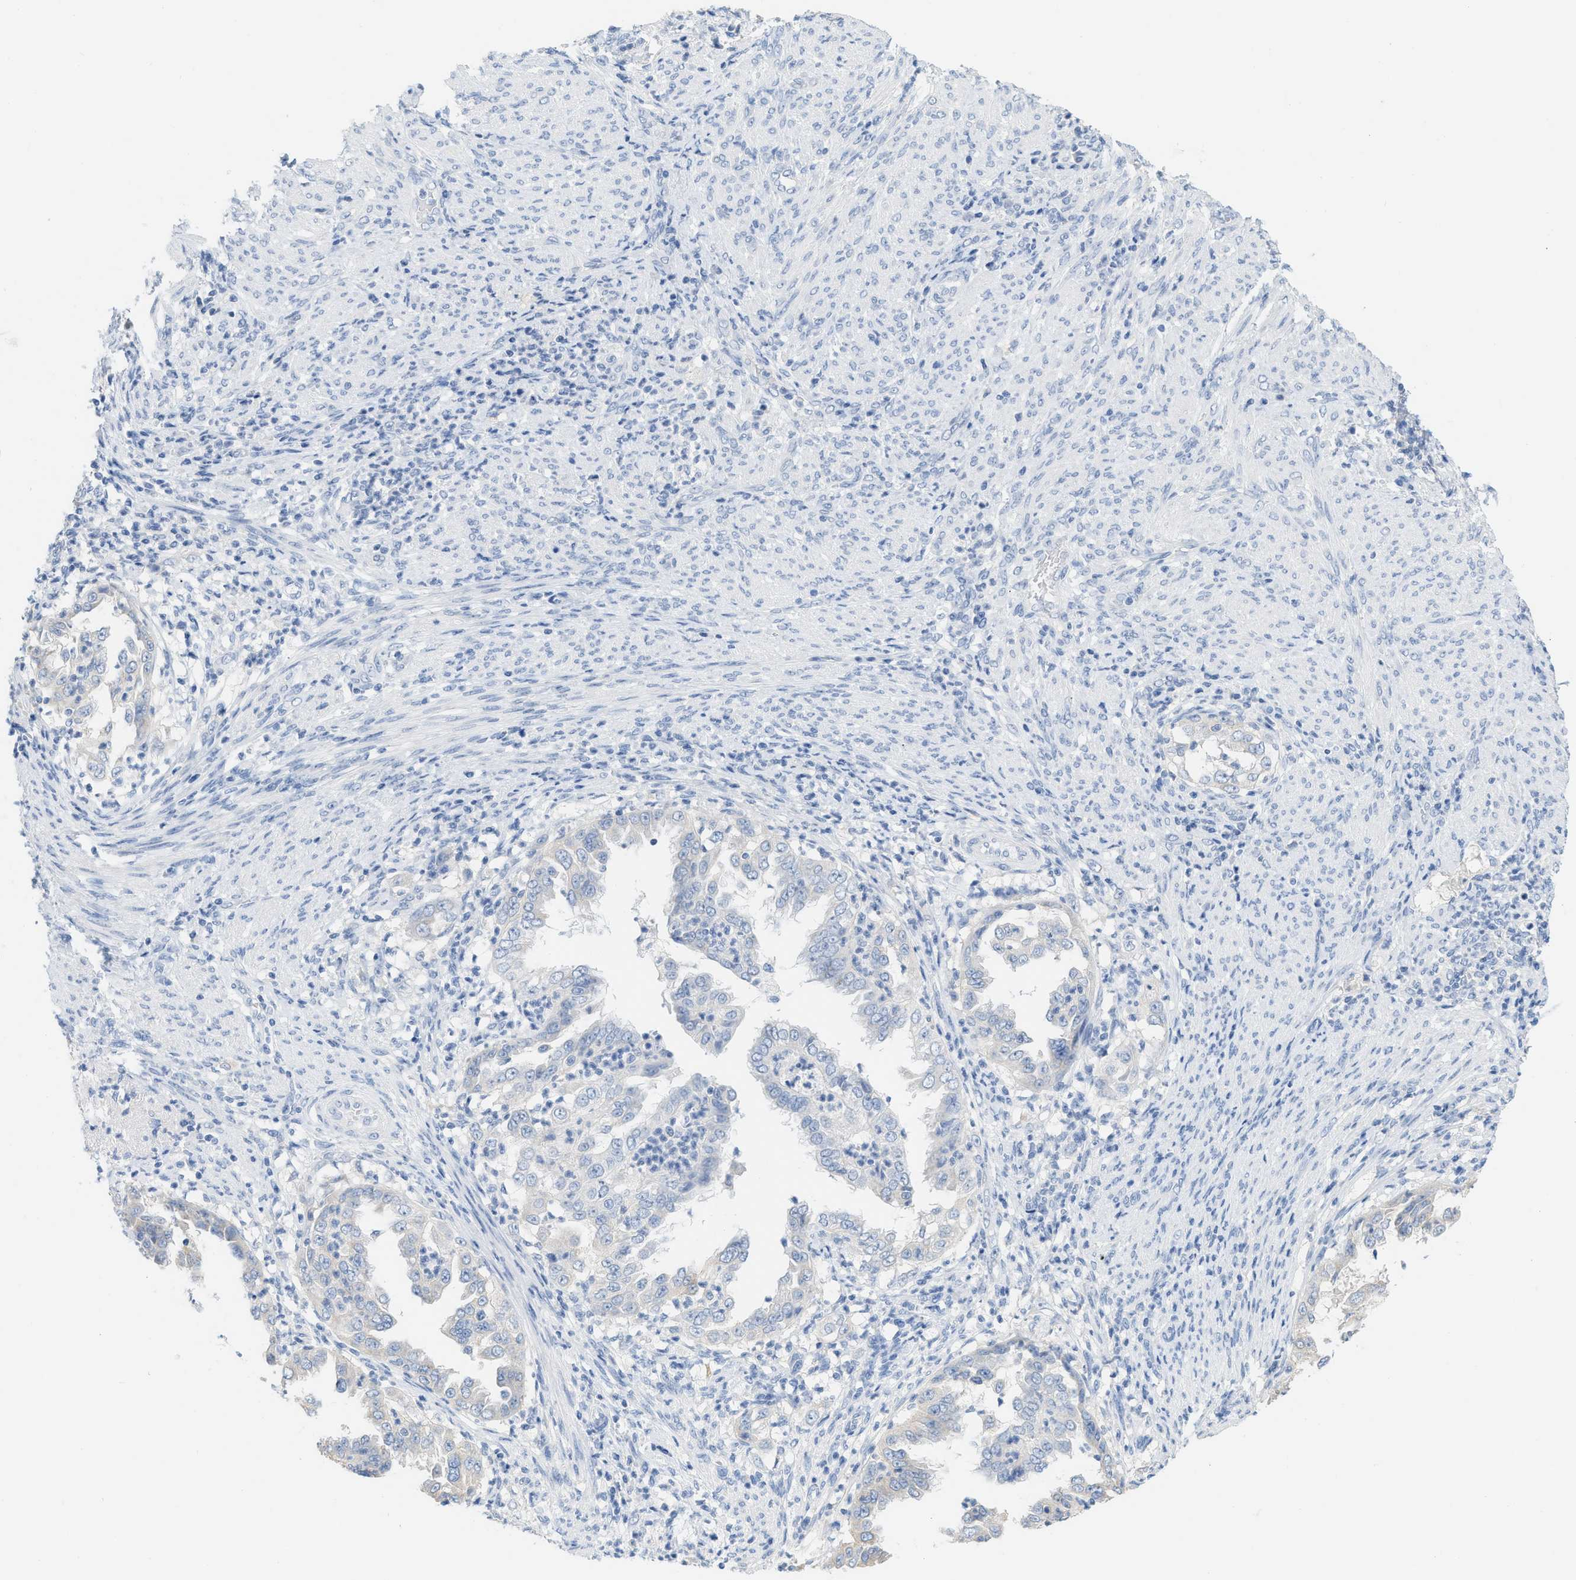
{"staining": {"intensity": "negative", "quantity": "none", "location": "none"}, "tissue": "endometrial cancer", "cell_type": "Tumor cells", "image_type": "cancer", "snomed": [{"axis": "morphology", "description": "Adenocarcinoma, NOS"}, {"axis": "topography", "description": "Endometrium"}], "caption": "High magnification brightfield microscopy of adenocarcinoma (endometrial) stained with DAB (3,3'-diaminobenzidine) (brown) and counterstained with hematoxylin (blue): tumor cells show no significant expression.", "gene": "PAPPA", "patient": {"sex": "female", "age": 85}}